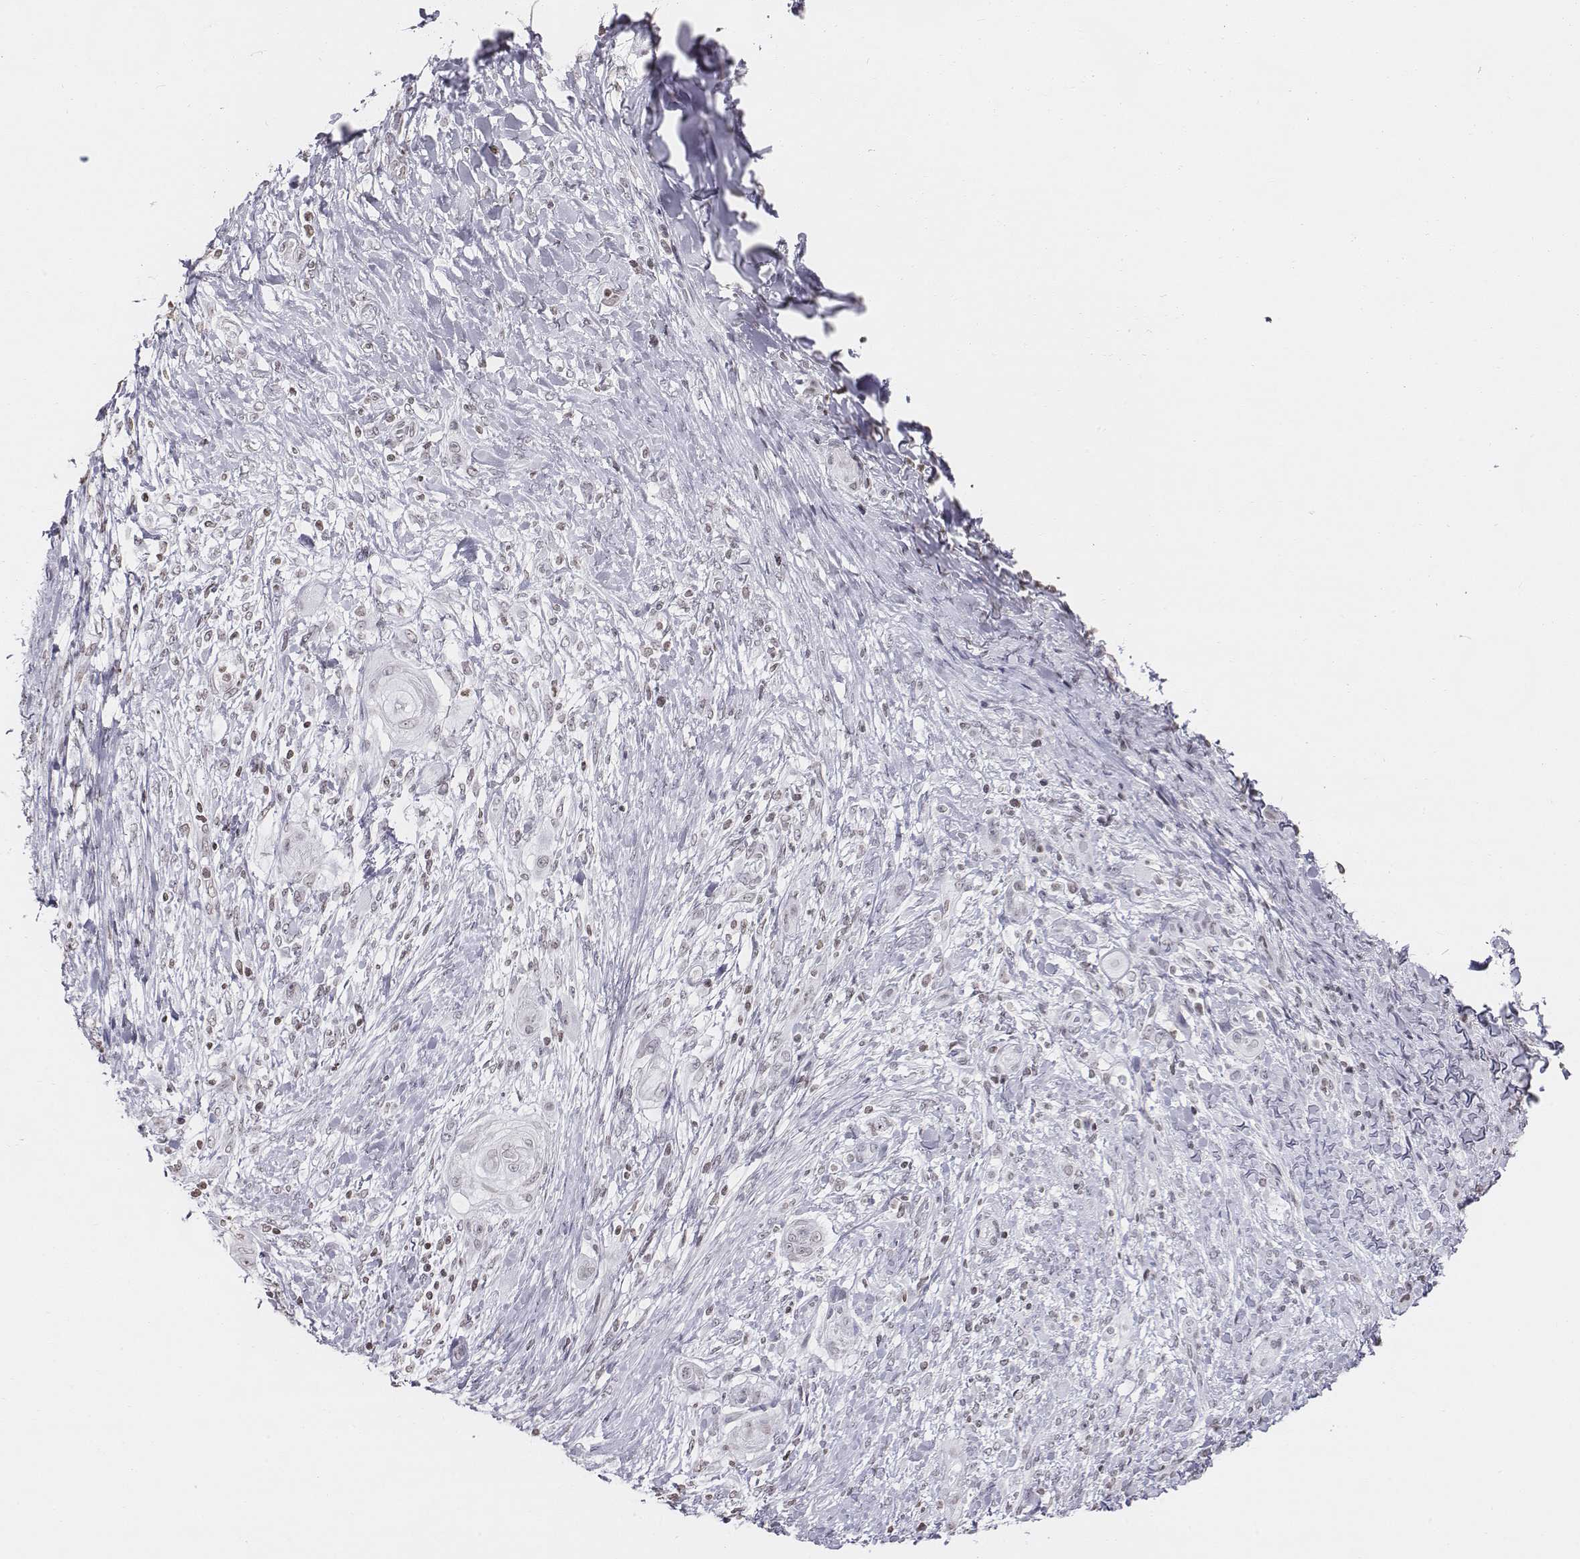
{"staining": {"intensity": "negative", "quantity": "none", "location": "none"}, "tissue": "skin cancer", "cell_type": "Tumor cells", "image_type": "cancer", "snomed": [{"axis": "morphology", "description": "Squamous cell carcinoma, NOS"}, {"axis": "topography", "description": "Skin"}], "caption": "Tumor cells are negative for brown protein staining in squamous cell carcinoma (skin).", "gene": "BARHL1", "patient": {"sex": "male", "age": 62}}